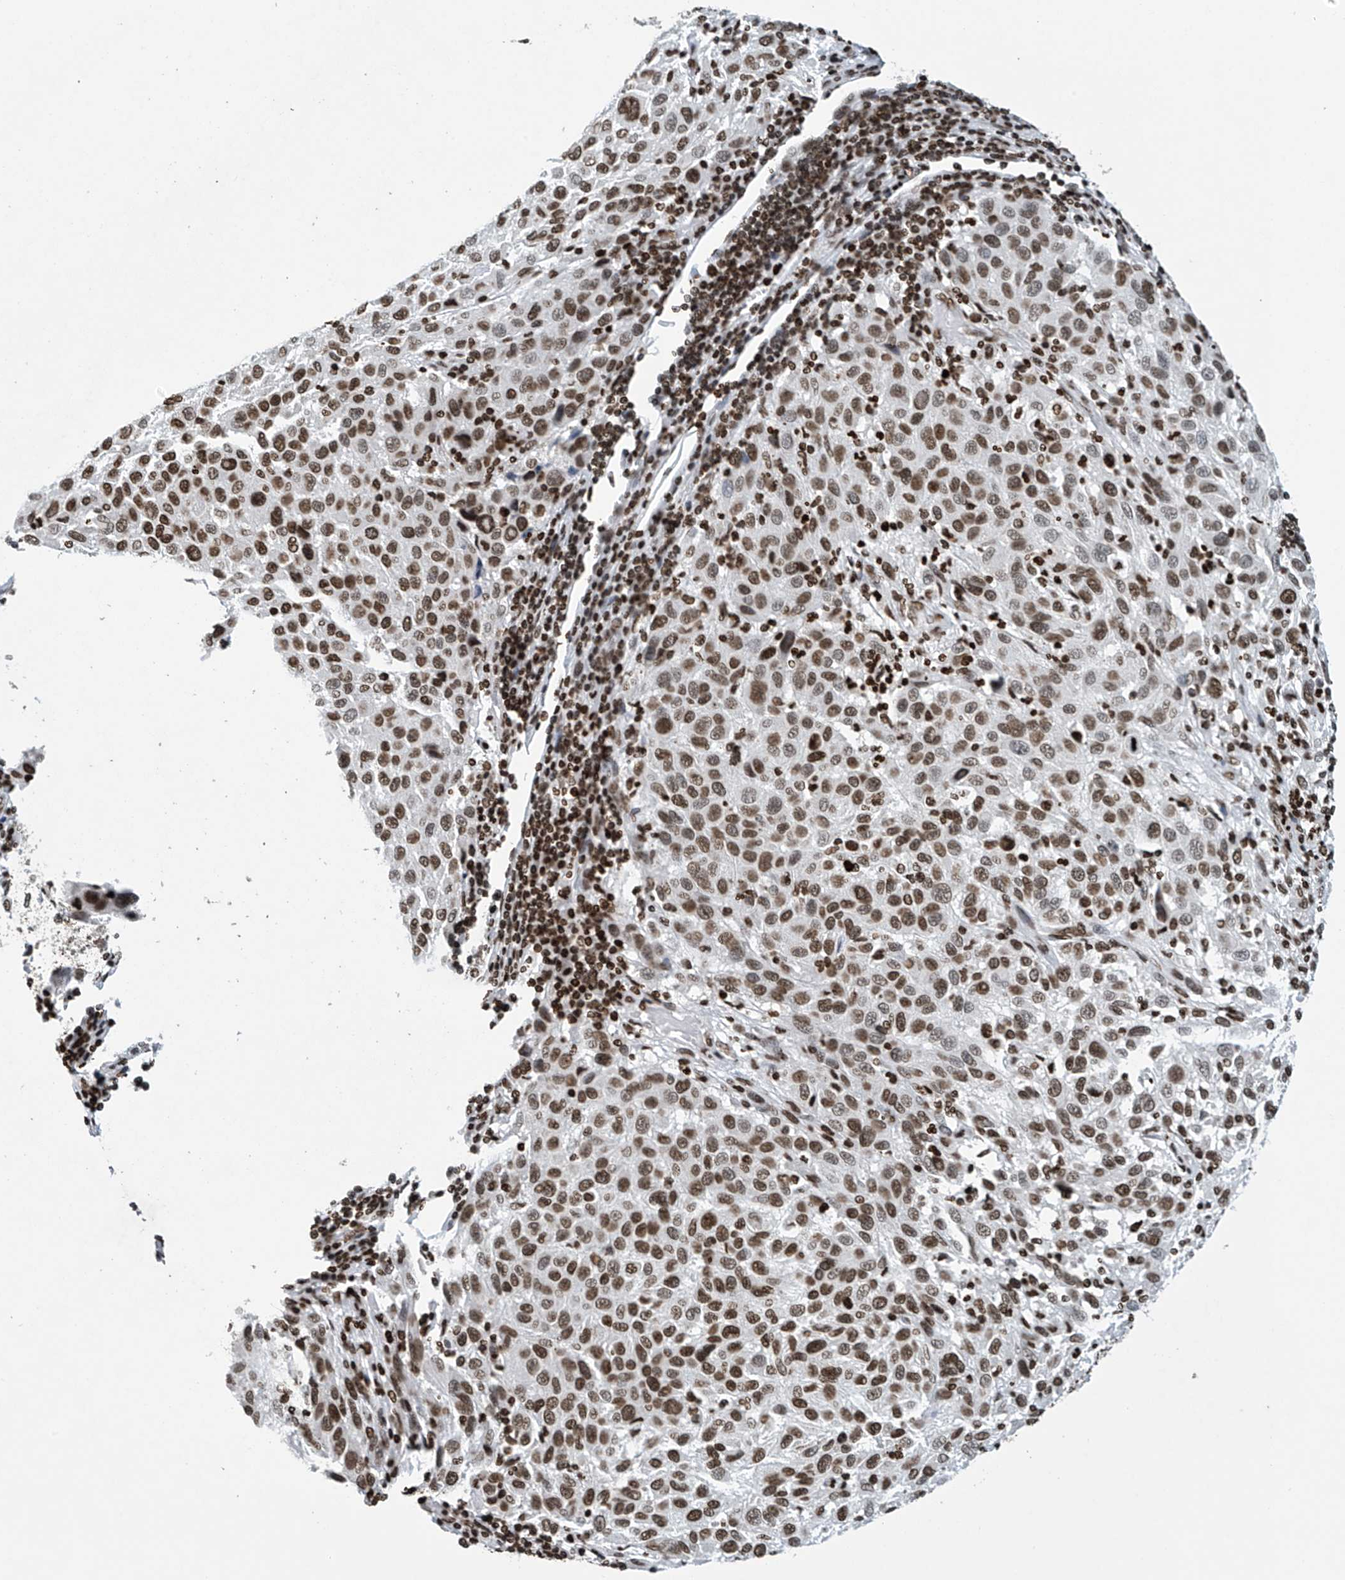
{"staining": {"intensity": "moderate", "quantity": ">75%", "location": "nuclear"}, "tissue": "melanoma", "cell_type": "Tumor cells", "image_type": "cancer", "snomed": [{"axis": "morphology", "description": "Malignant melanoma, Metastatic site"}, {"axis": "topography", "description": "Lymph node"}], "caption": "Malignant melanoma (metastatic site) stained for a protein (brown) shows moderate nuclear positive expression in approximately >75% of tumor cells.", "gene": "H4C16", "patient": {"sex": "male", "age": 61}}